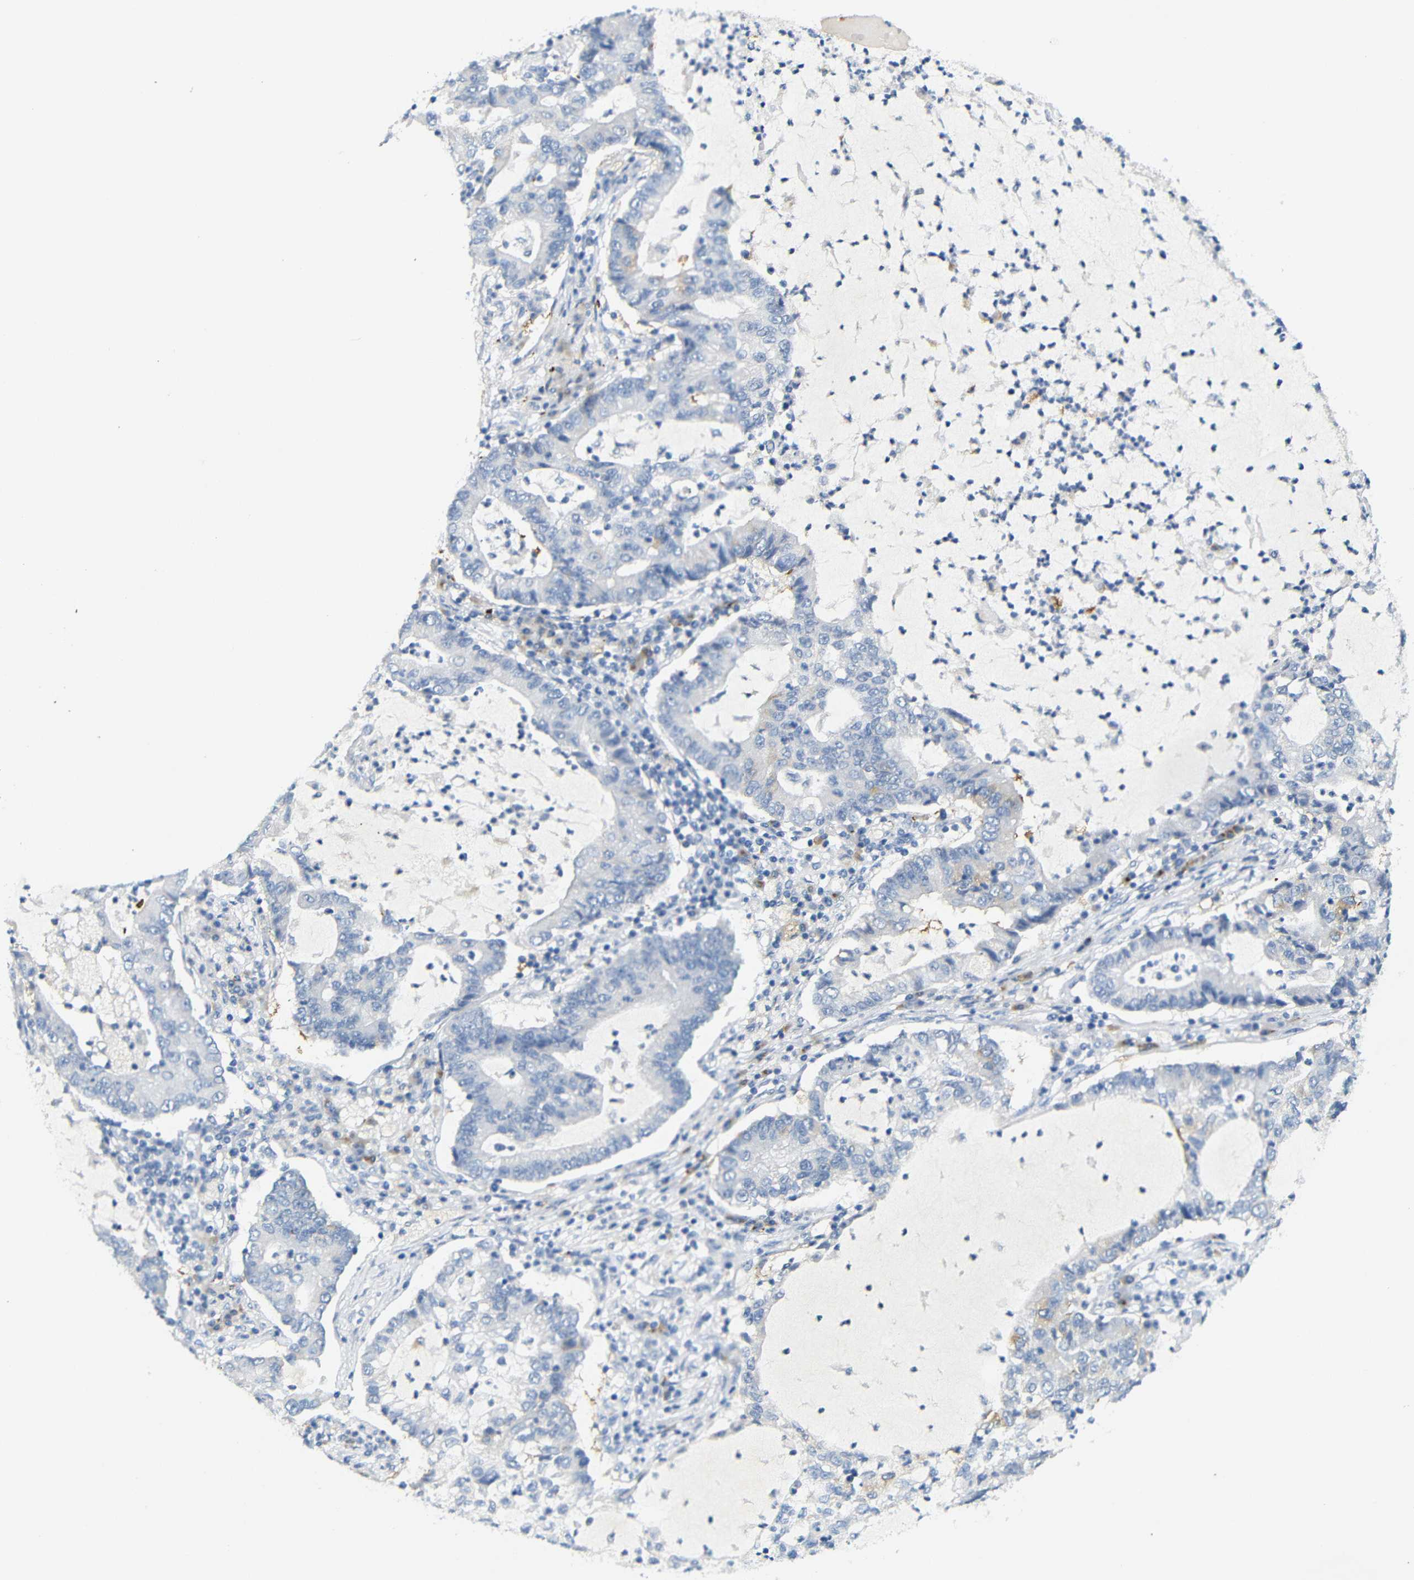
{"staining": {"intensity": "negative", "quantity": "none", "location": "none"}, "tissue": "lung cancer", "cell_type": "Tumor cells", "image_type": "cancer", "snomed": [{"axis": "morphology", "description": "Adenocarcinoma, NOS"}, {"axis": "topography", "description": "Lung"}], "caption": "Immunohistochemistry histopathology image of neoplastic tissue: human adenocarcinoma (lung) stained with DAB (3,3'-diaminobenzidine) demonstrates no significant protein expression in tumor cells. (DAB immunohistochemistry, high magnification).", "gene": "FCRL1", "patient": {"sex": "female", "age": 51}}